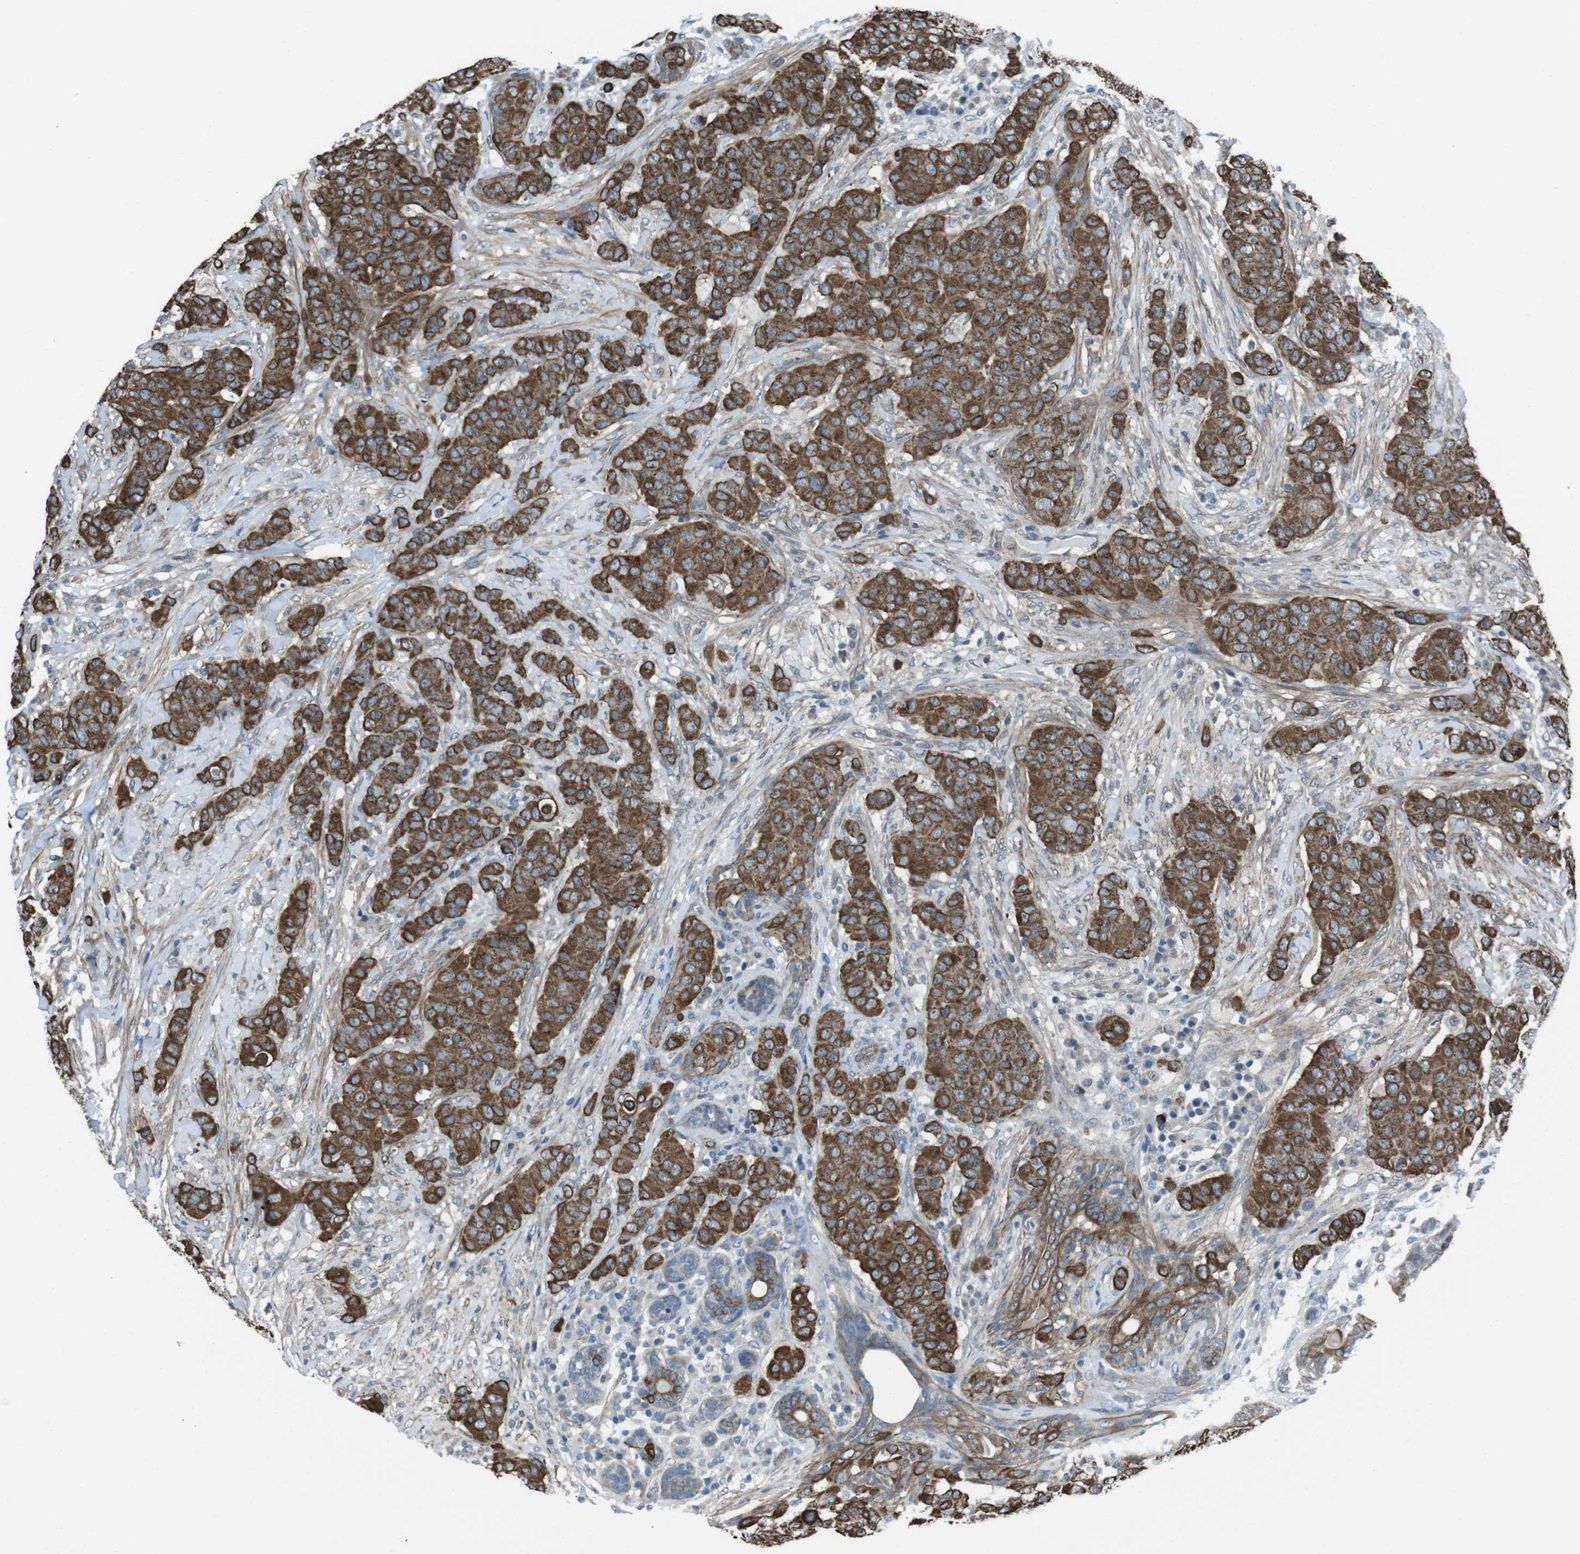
{"staining": {"intensity": "strong", "quantity": ">75%", "location": "cytoplasmic/membranous"}, "tissue": "breast cancer", "cell_type": "Tumor cells", "image_type": "cancer", "snomed": [{"axis": "morphology", "description": "Normal tissue, NOS"}, {"axis": "morphology", "description": "Duct carcinoma"}, {"axis": "topography", "description": "Breast"}], "caption": "Approximately >75% of tumor cells in invasive ductal carcinoma (breast) show strong cytoplasmic/membranous protein positivity as visualized by brown immunohistochemical staining.", "gene": "FAM174B", "patient": {"sex": "female", "age": 40}}